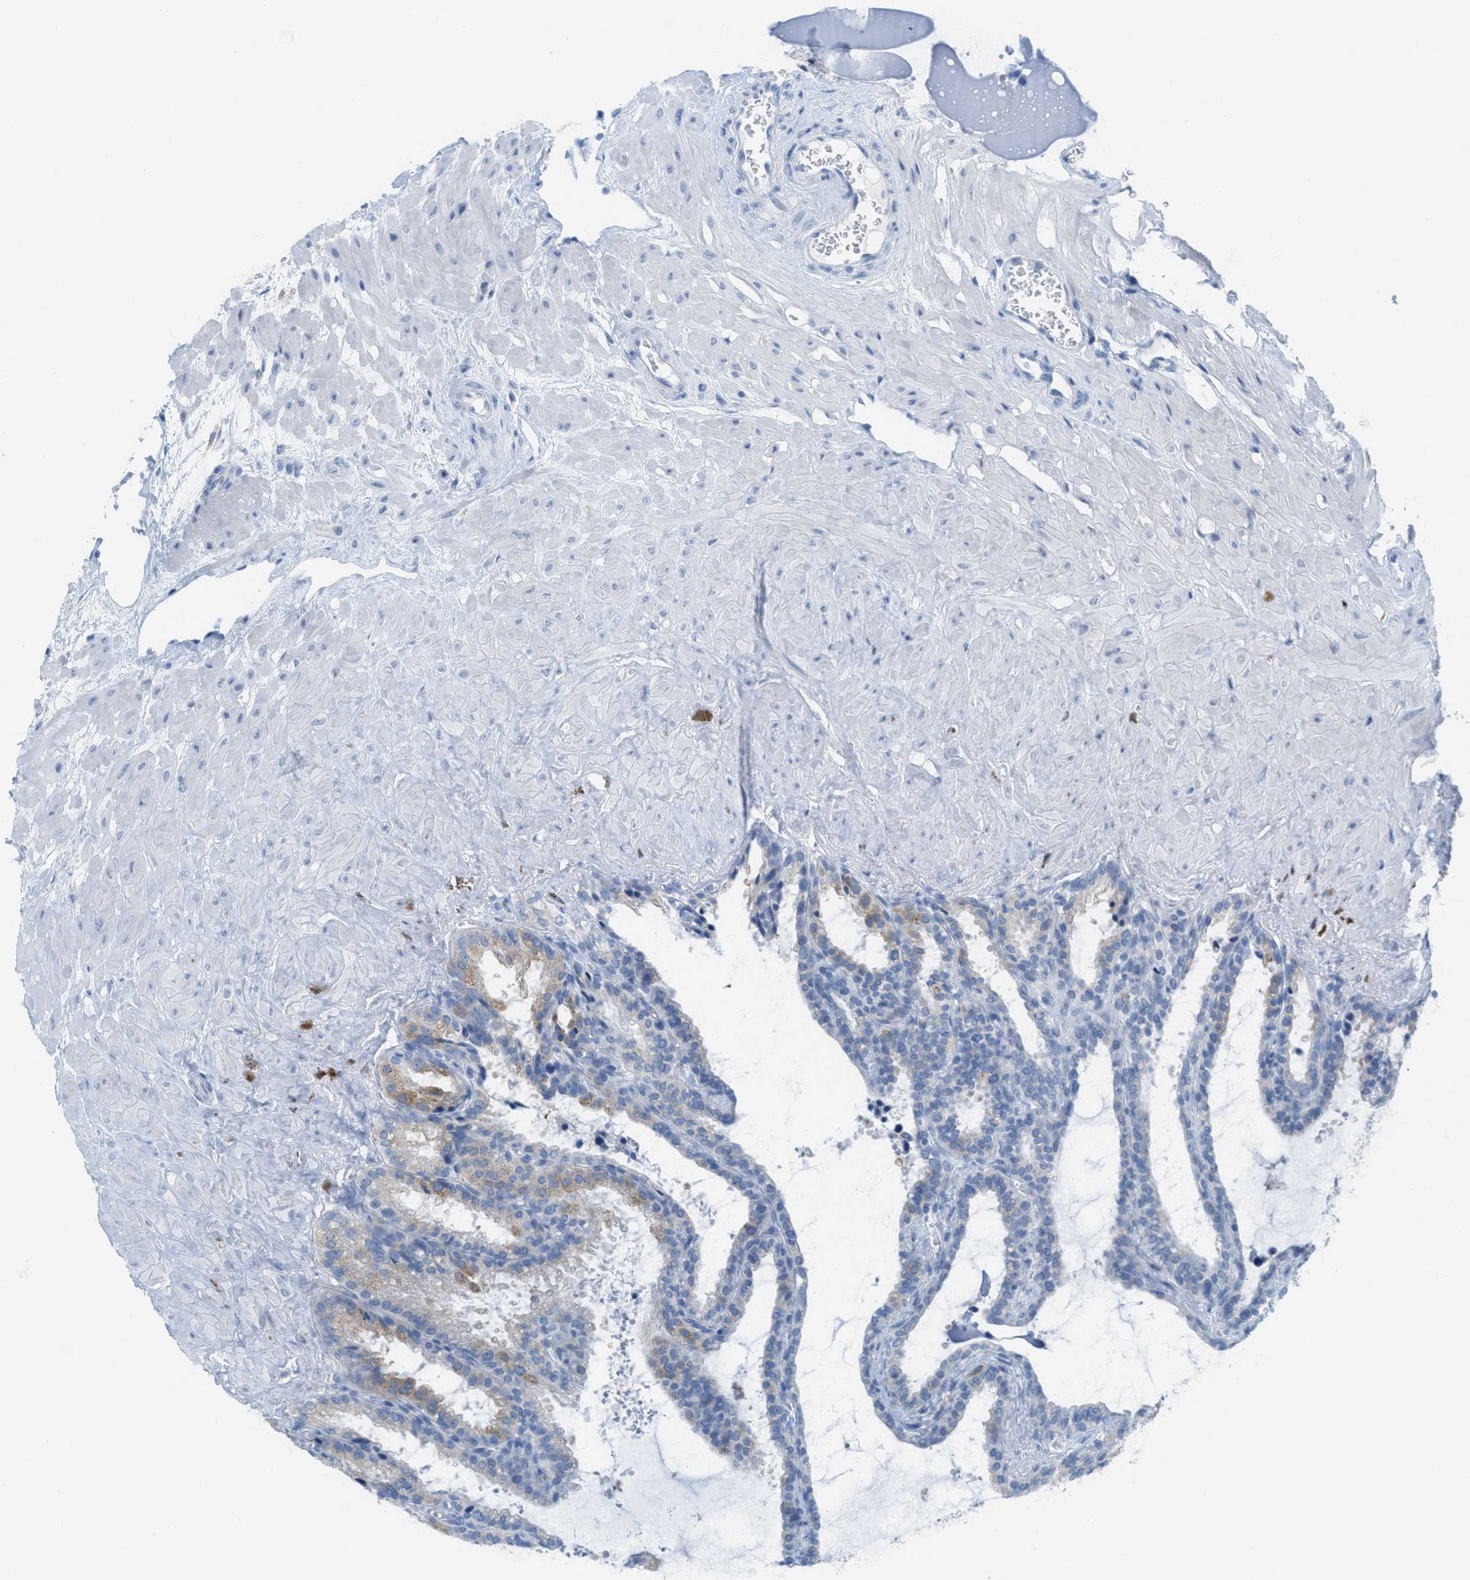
{"staining": {"intensity": "moderate", "quantity": "25%-75%", "location": "cytoplasmic/membranous"}, "tissue": "seminal vesicle", "cell_type": "Glandular cells", "image_type": "normal", "snomed": [{"axis": "morphology", "description": "Normal tissue, NOS"}, {"axis": "topography", "description": "Seminal veicle"}], "caption": "The immunohistochemical stain shows moderate cytoplasmic/membranous expression in glandular cells of benign seminal vesicle.", "gene": "TEX264", "patient": {"sex": "male", "age": 46}}